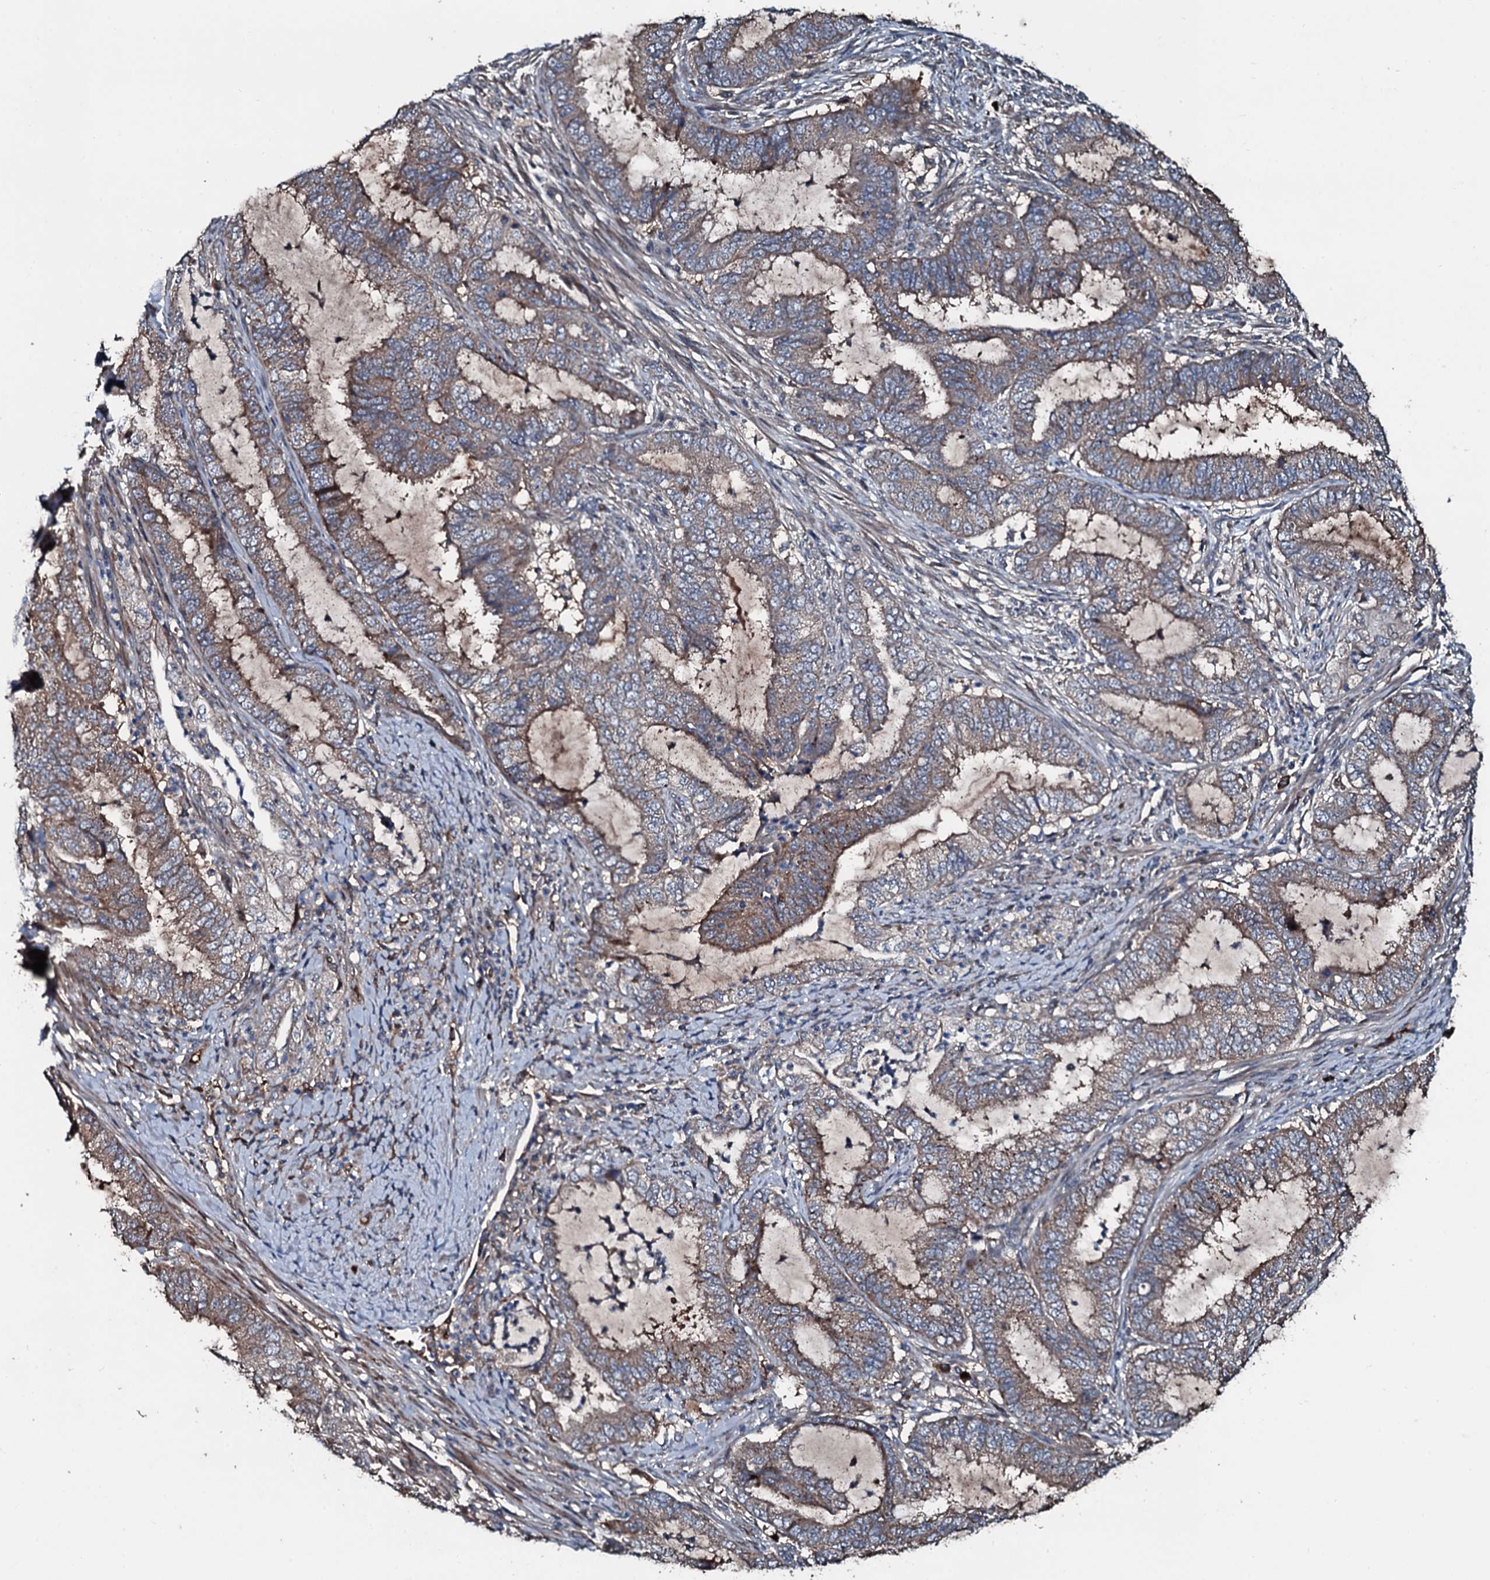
{"staining": {"intensity": "moderate", "quantity": "25%-75%", "location": "cytoplasmic/membranous"}, "tissue": "endometrial cancer", "cell_type": "Tumor cells", "image_type": "cancer", "snomed": [{"axis": "morphology", "description": "Adenocarcinoma, NOS"}, {"axis": "topography", "description": "Endometrium"}], "caption": "Immunohistochemical staining of adenocarcinoma (endometrial) reveals medium levels of moderate cytoplasmic/membranous expression in approximately 25%-75% of tumor cells.", "gene": "AARS1", "patient": {"sex": "female", "age": 51}}